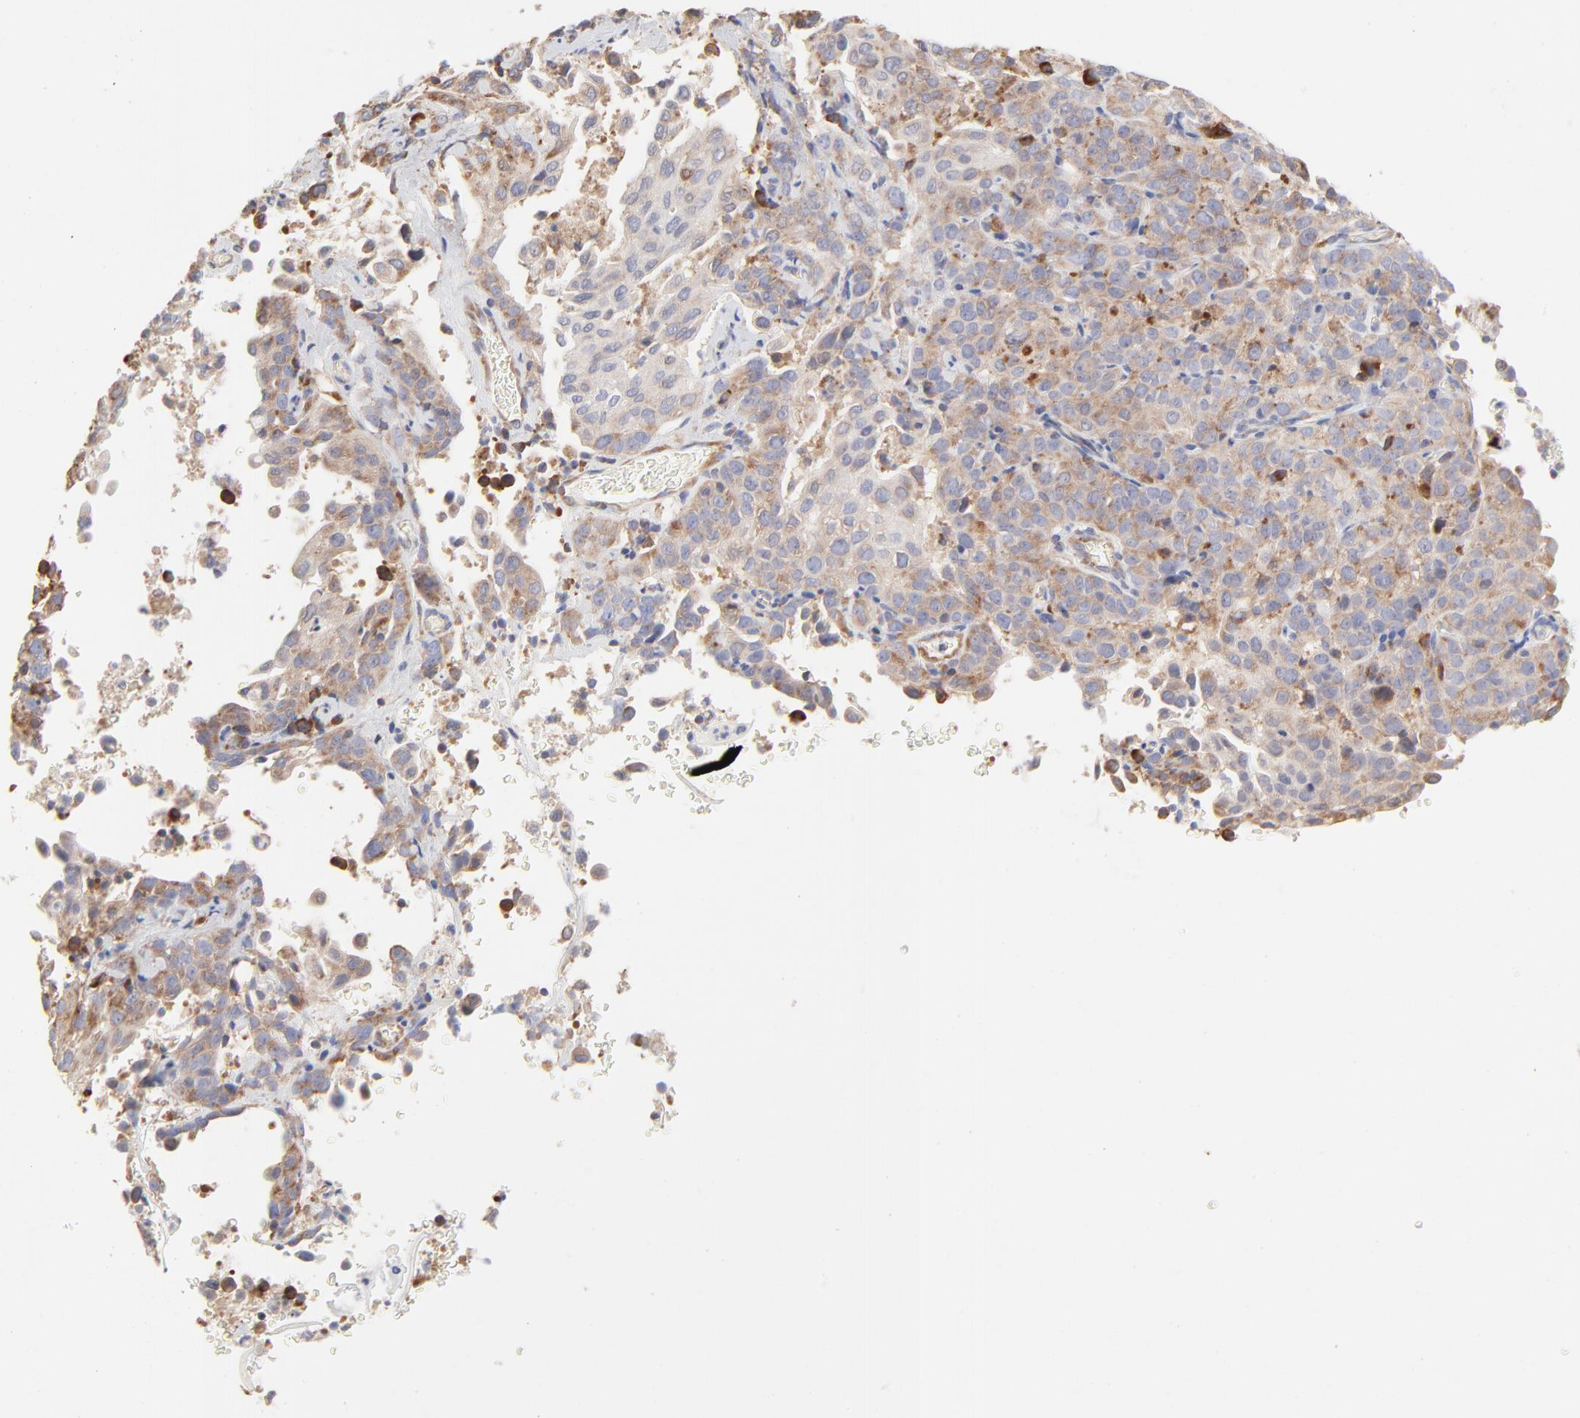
{"staining": {"intensity": "moderate", "quantity": ">75%", "location": "cytoplasmic/membranous"}, "tissue": "cervical cancer", "cell_type": "Tumor cells", "image_type": "cancer", "snomed": [{"axis": "morphology", "description": "Squamous cell carcinoma, NOS"}, {"axis": "topography", "description": "Cervix"}], "caption": "Squamous cell carcinoma (cervical) tissue reveals moderate cytoplasmic/membranous positivity in approximately >75% of tumor cells, visualized by immunohistochemistry.", "gene": "RPS21", "patient": {"sex": "female", "age": 41}}